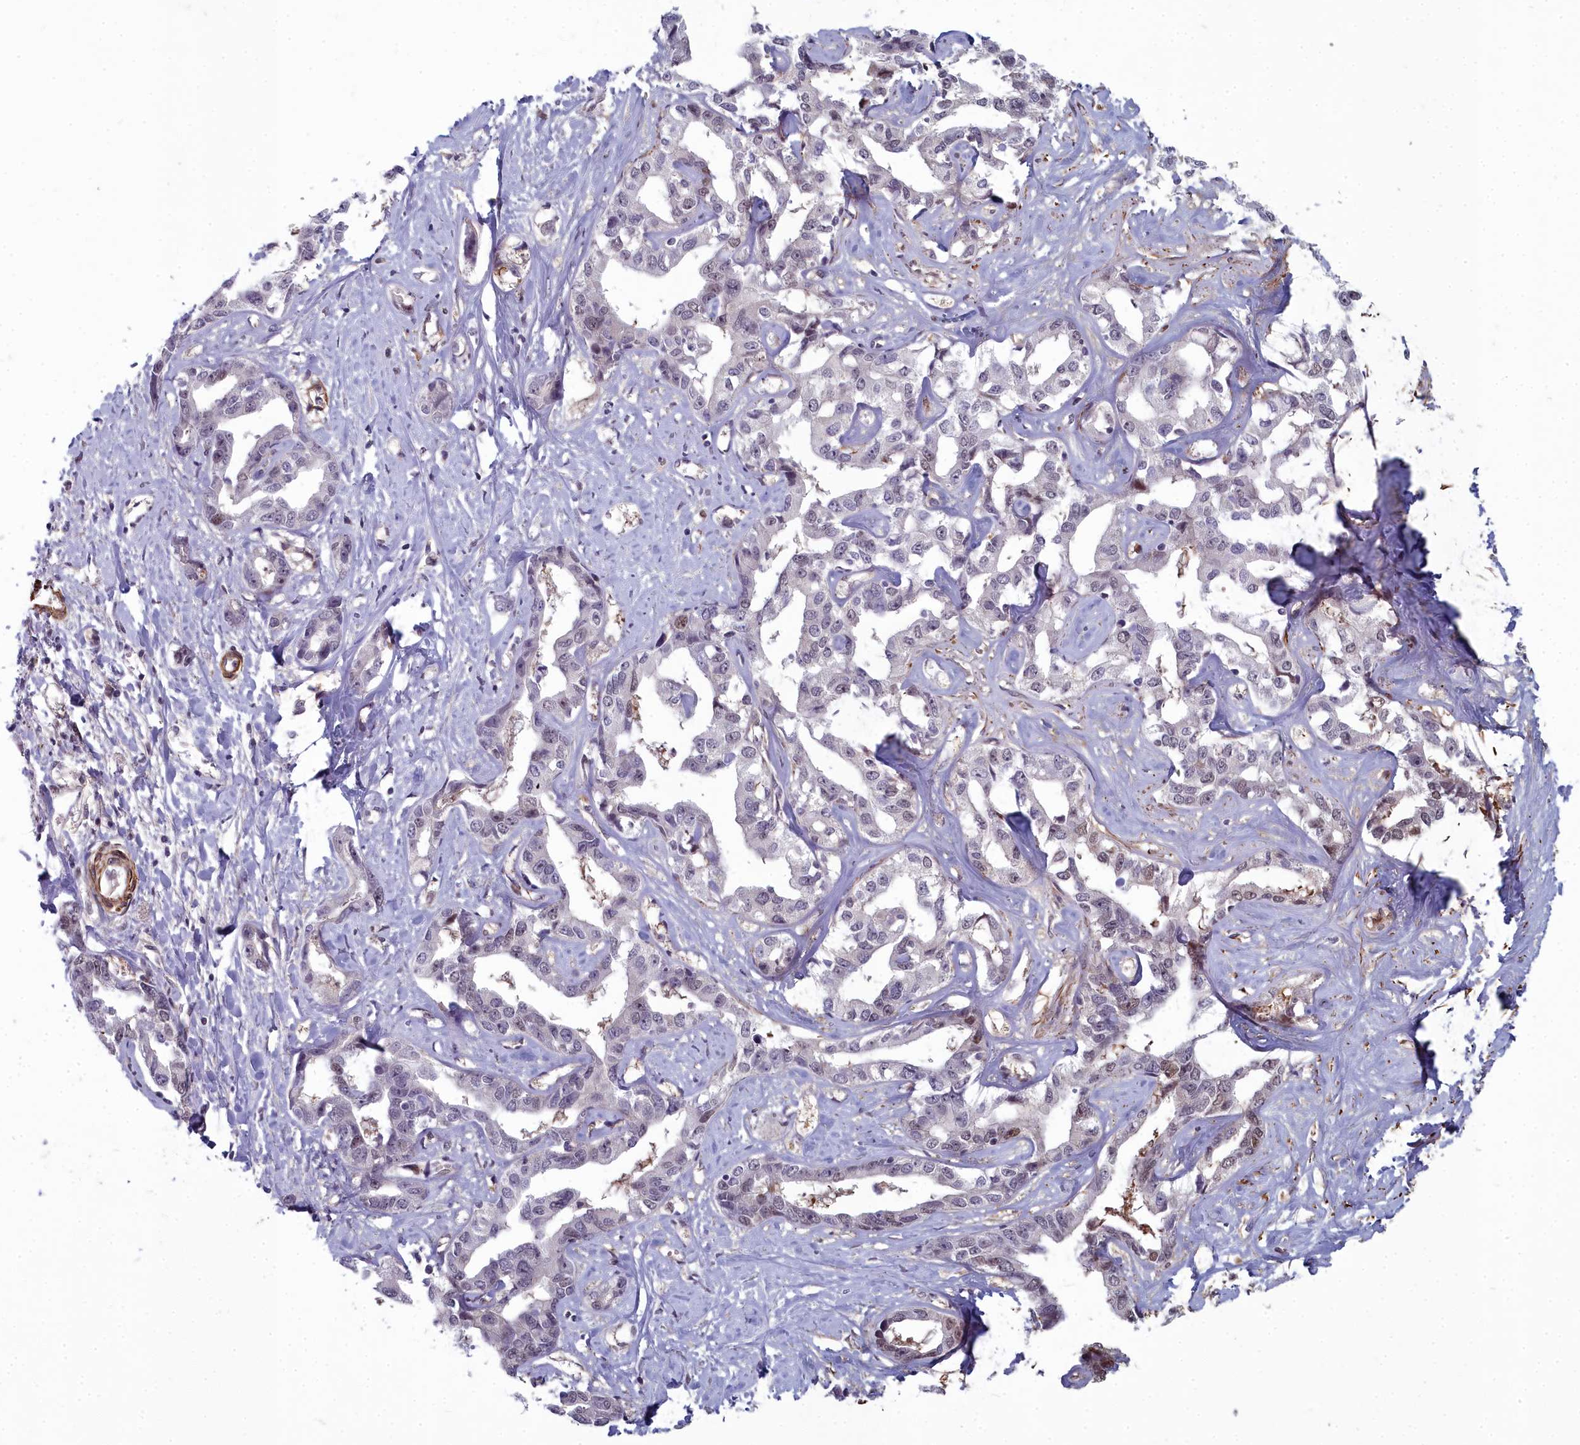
{"staining": {"intensity": "weak", "quantity": "<25%", "location": "nuclear"}, "tissue": "liver cancer", "cell_type": "Tumor cells", "image_type": "cancer", "snomed": [{"axis": "morphology", "description": "Cholangiocarcinoma"}, {"axis": "topography", "description": "Liver"}], "caption": "Tumor cells show no significant protein expression in cholangiocarcinoma (liver).", "gene": "ZNF626", "patient": {"sex": "male", "age": 59}}